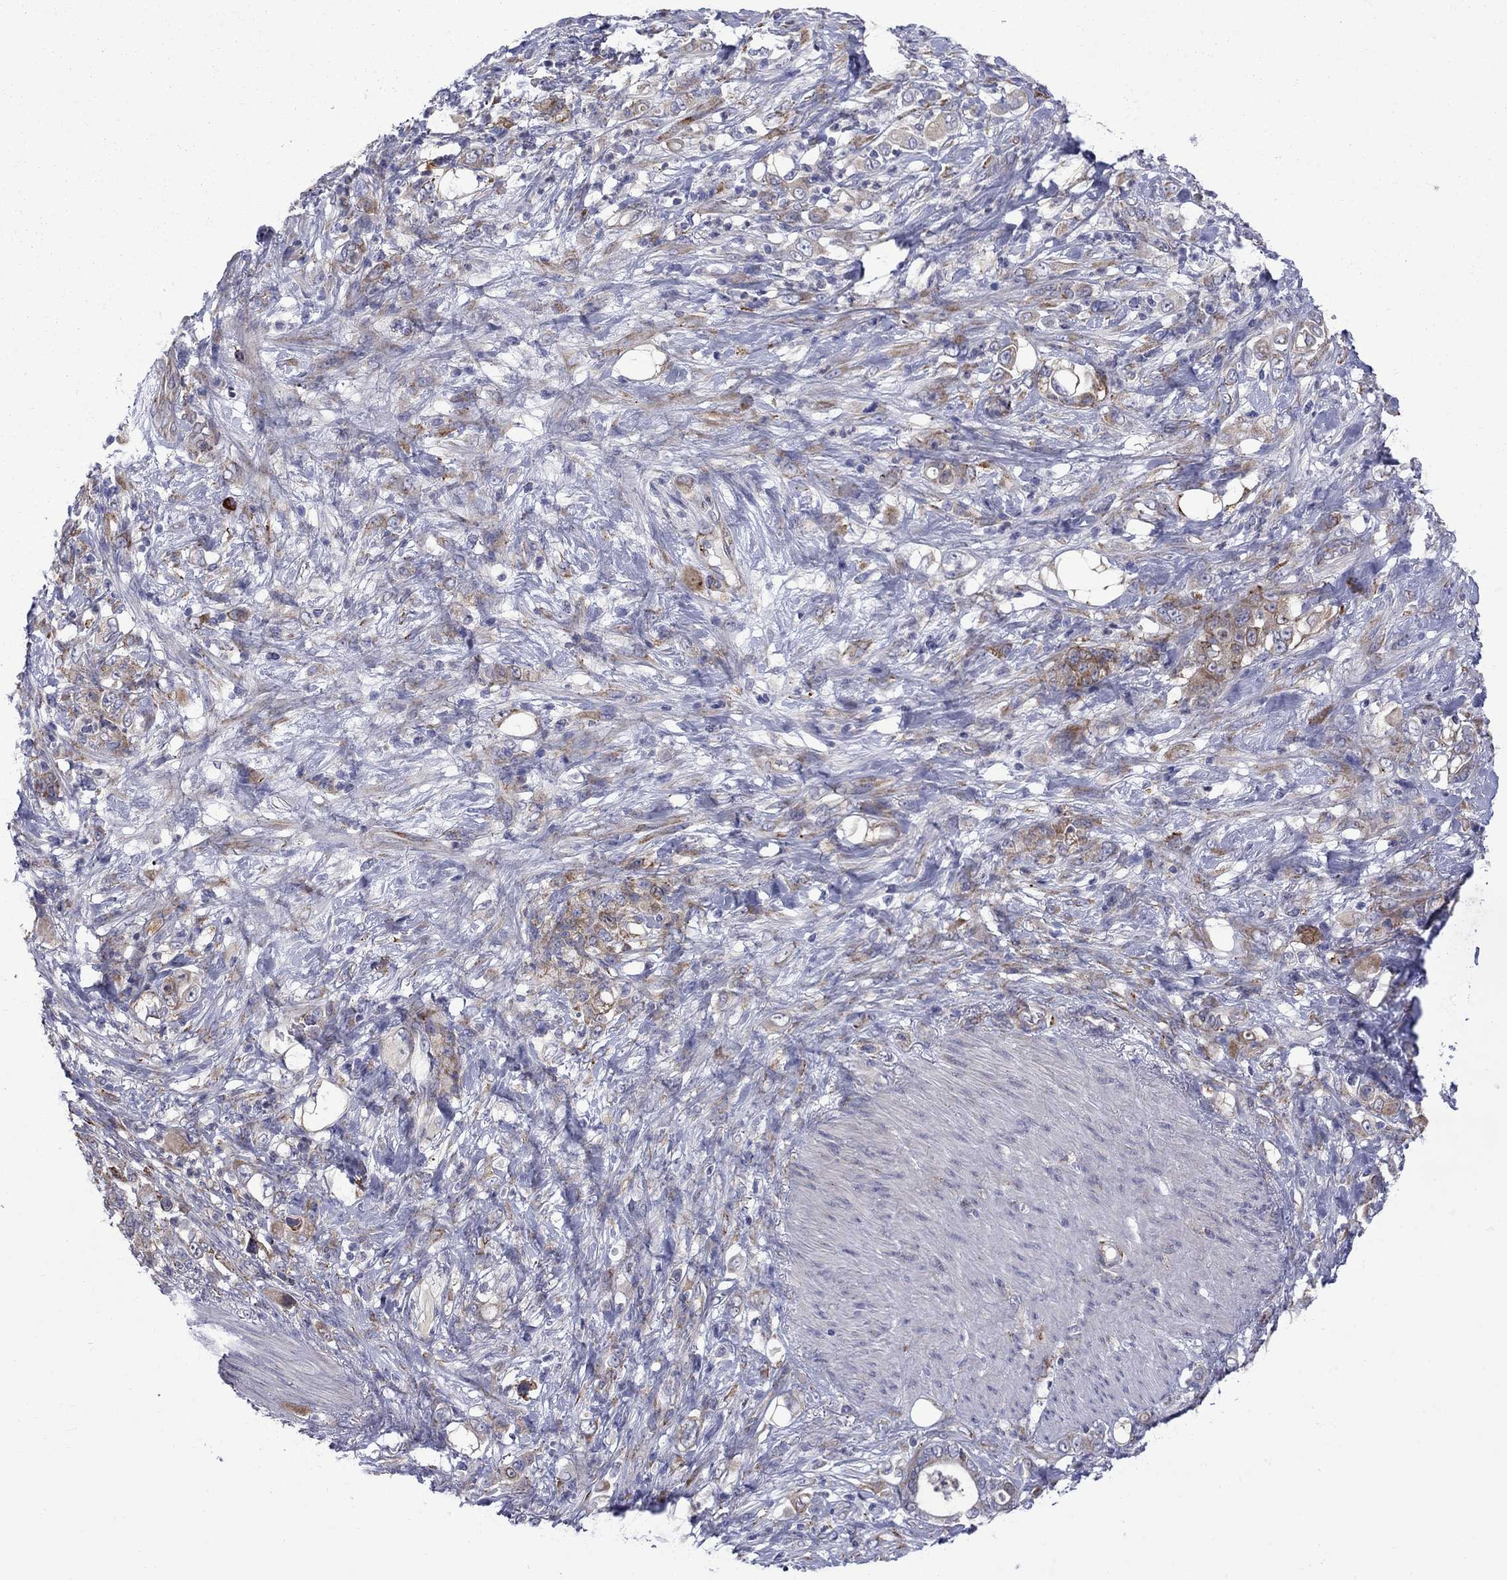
{"staining": {"intensity": "moderate", "quantity": "25%-75%", "location": "cytoplasmic/membranous"}, "tissue": "stomach cancer", "cell_type": "Tumor cells", "image_type": "cancer", "snomed": [{"axis": "morphology", "description": "Adenocarcinoma, NOS"}, {"axis": "topography", "description": "Stomach"}], "caption": "Immunohistochemical staining of human adenocarcinoma (stomach) displays medium levels of moderate cytoplasmic/membranous protein positivity in about 25%-75% of tumor cells.", "gene": "ASNS", "patient": {"sex": "female", "age": 79}}